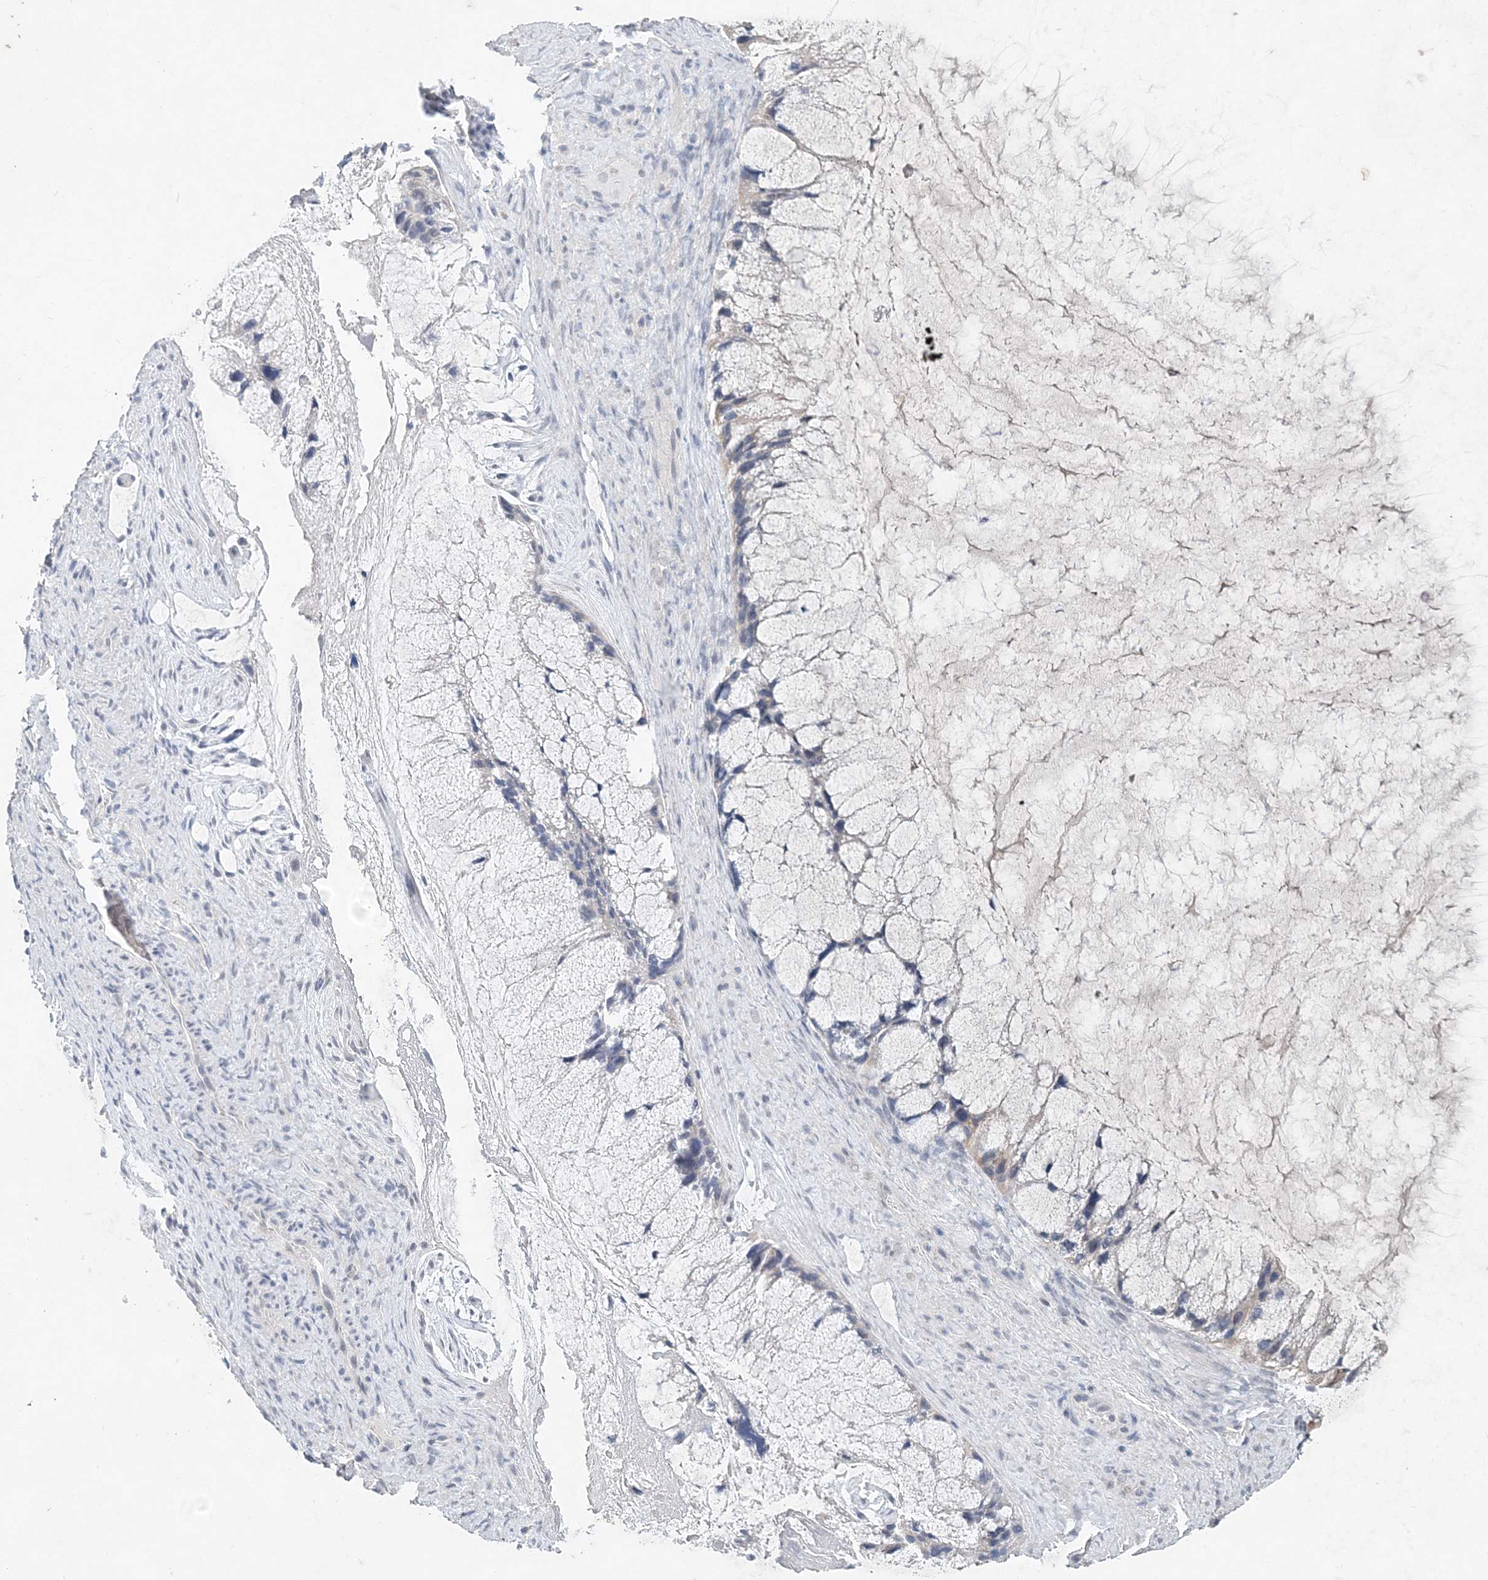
{"staining": {"intensity": "negative", "quantity": "none", "location": "none"}, "tissue": "ovarian cancer", "cell_type": "Tumor cells", "image_type": "cancer", "snomed": [{"axis": "morphology", "description": "Cystadenocarcinoma, mucinous, NOS"}, {"axis": "topography", "description": "Ovary"}], "caption": "Tumor cells are negative for brown protein staining in ovarian cancer (mucinous cystadenocarcinoma). The staining was performed using DAB to visualize the protein expression in brown, while the nuclei were stained in blue with hematoxylin (Magnification: 20x).", "gene": "DNAH5", "patient": {"sex": "female", "age": 37}}